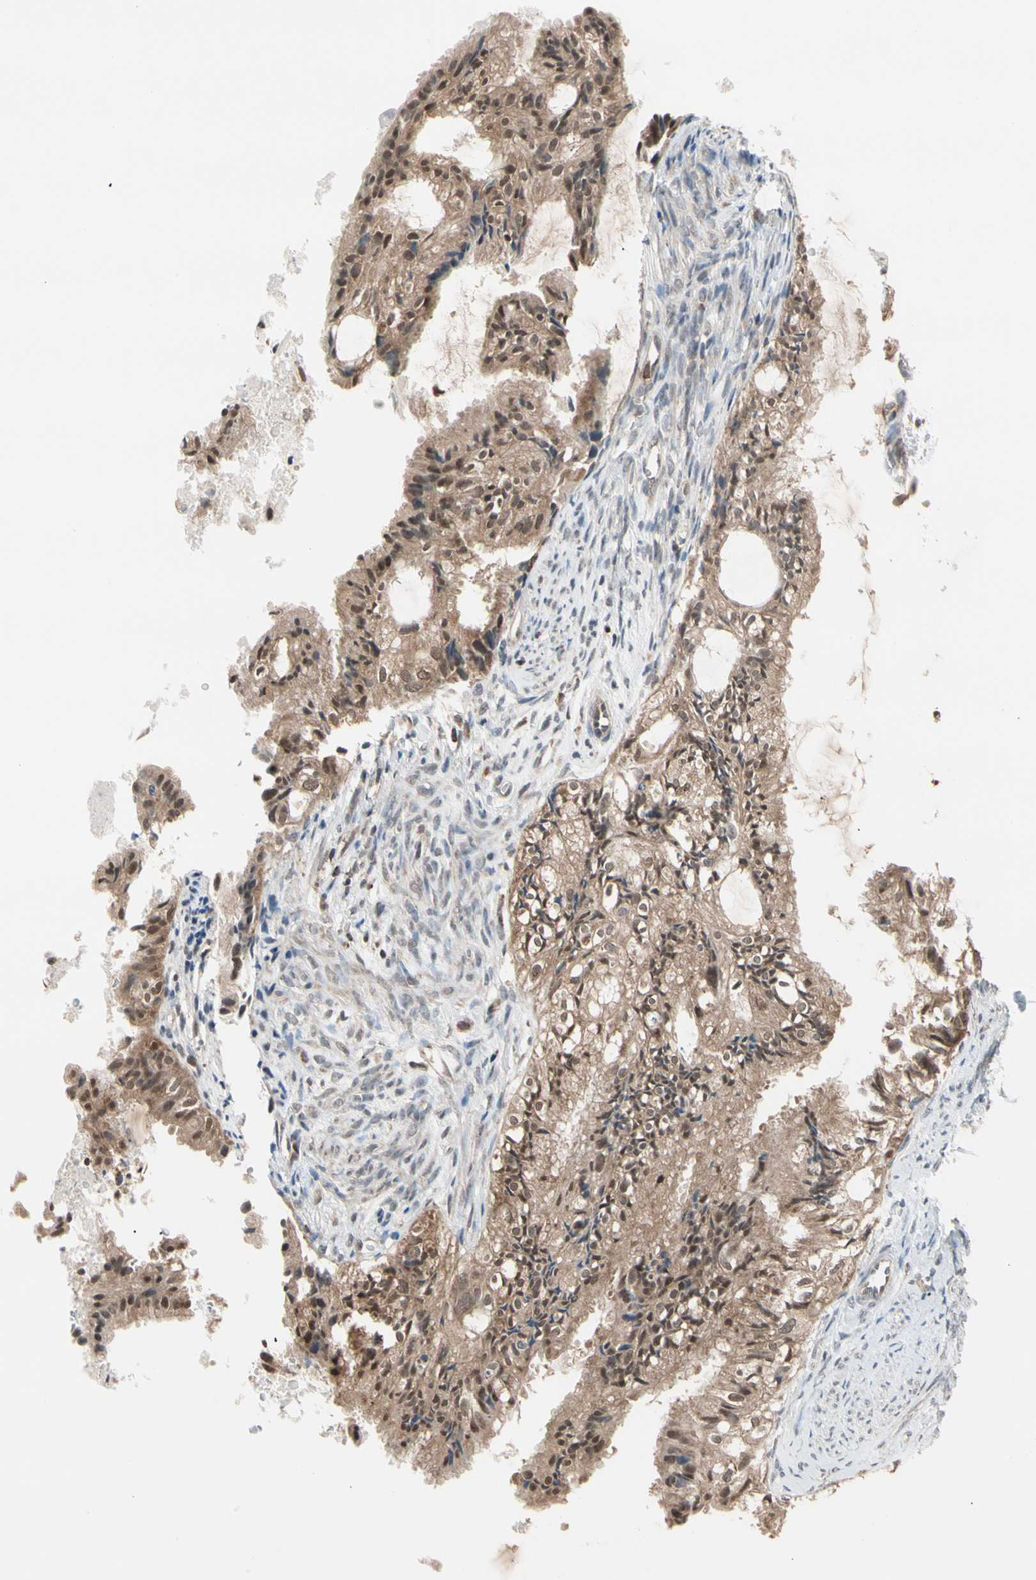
{"staining": {"intensity": "moderate", "quantity": ">75%", "location": "cytoplasmic/membranous,nuclear"}, "tissue": "cervical cancer", "cell_type": "Tumor cells", "image_type": "cancer", "snomed": [{"axis": "morphology", "description": "Normal tissue, NOS"}, {"axis": "morphology", "description": "Adenocarcinoma, NOS"}, {"axis": "topography", "description": "Cervix"}, {"axis": "topography", "description": "Endometrium"}], "caption": "Immunohistochemistry (IHC) image of human cervical adenocarcinoma stained for a protein (brown), which displays medium levels of moderate cytoplasmic/membranous and nuclear positivity in approximately >75% of tumor cells.", "gene": "MTHFS", "patient": {"sex": "female", "age": 86}}